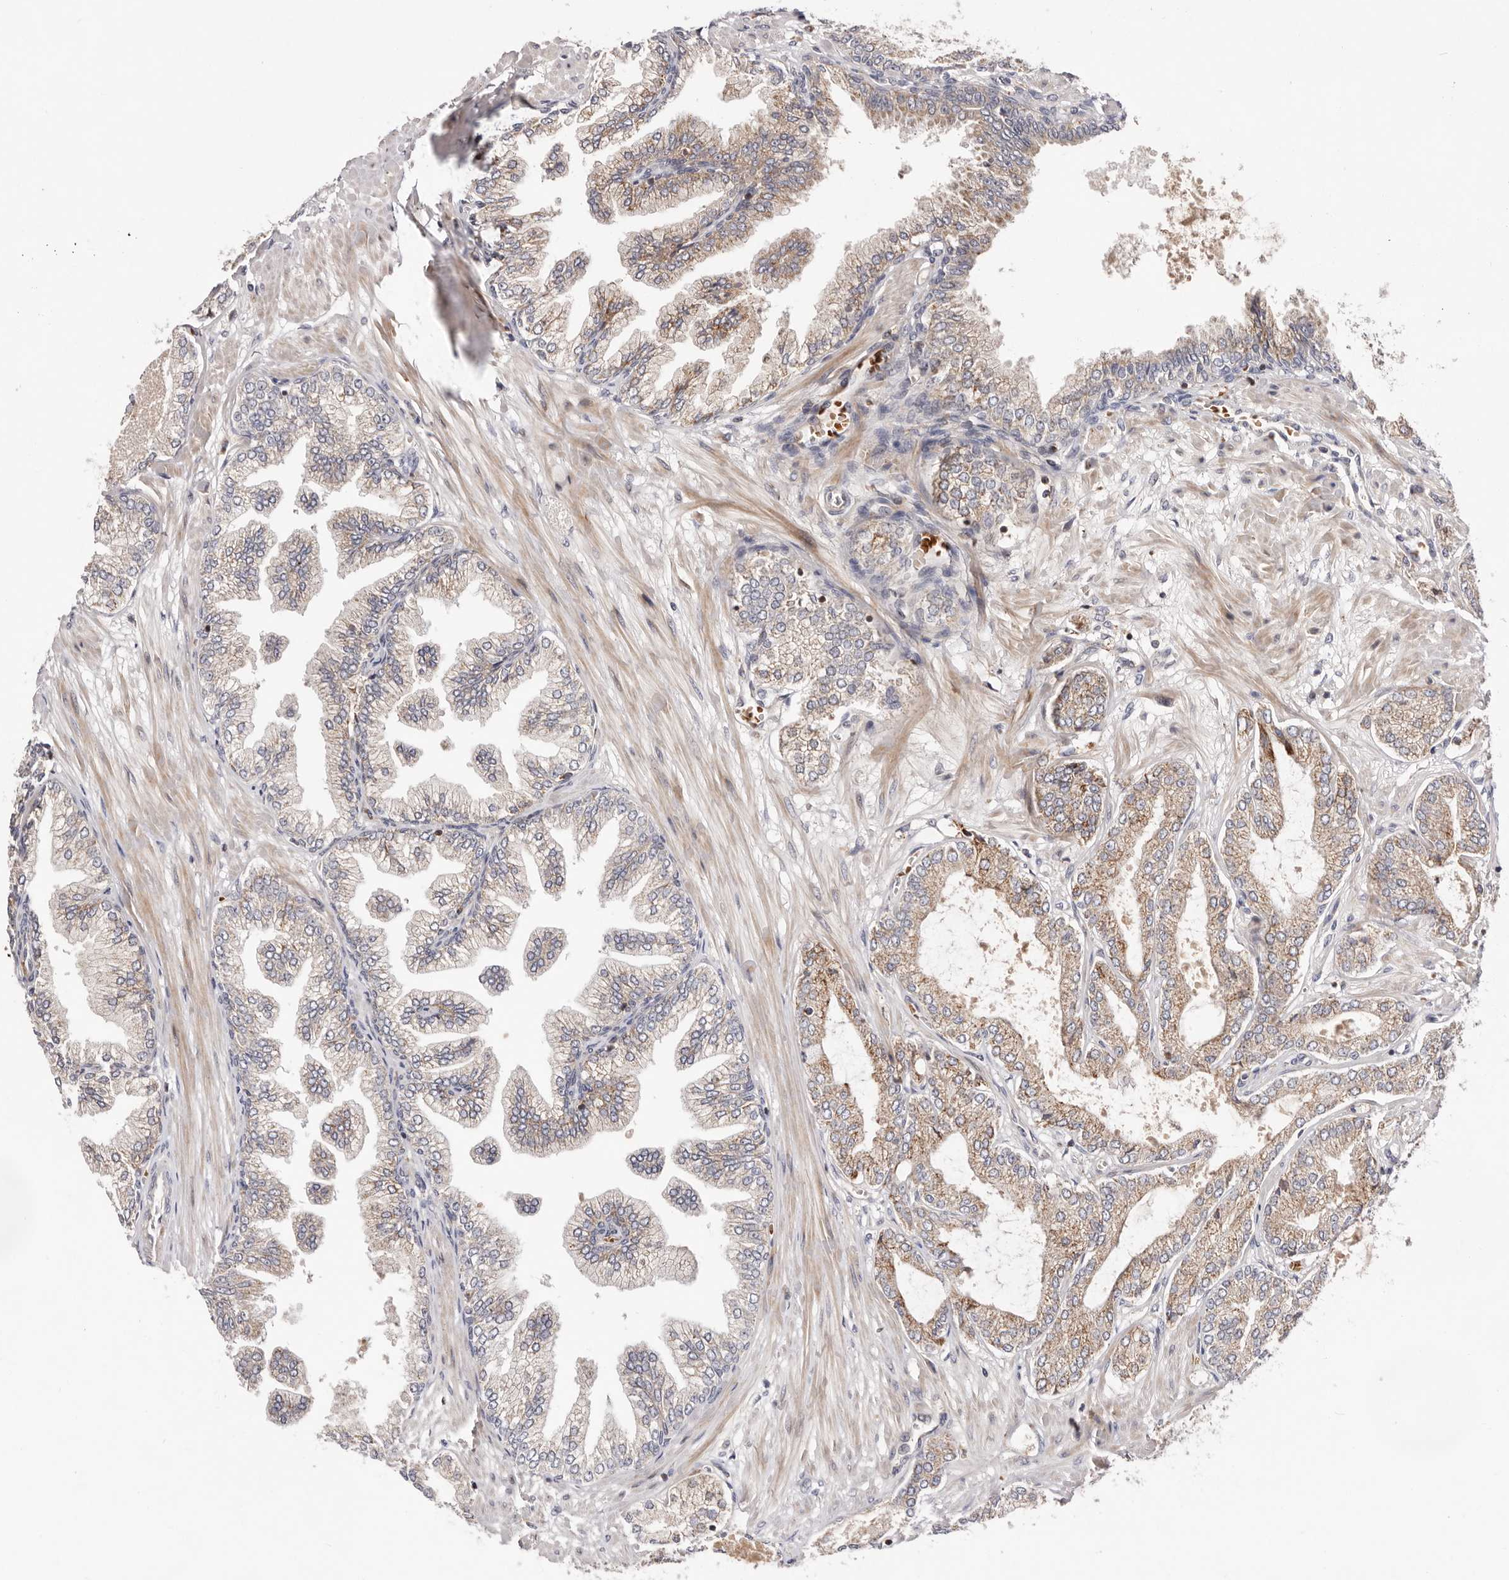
{"staining": {"intensity": "weak", "quantity": "25%-75%", "location": "cytoplasmic/membranous"}, "tissue": "prostate cancer", "cell_type": "Tumor cells", "image_type": "cancer", "snomed": [{"axis": "morphology", "description": "Adenocarcinoma, Low grade"}, {"axis": "topography", "description": "Prostate"}], "caption": "This micrograph shows prostate cancer stained with immunohistochemistry to label a protein in brown. The cytoplasmic/membranous of tumor cells show weak positivity for the protein. Nuclei are counter-stained blue.", "gene": "RNF213", "patient": {"sex": "male", "age": 63}}